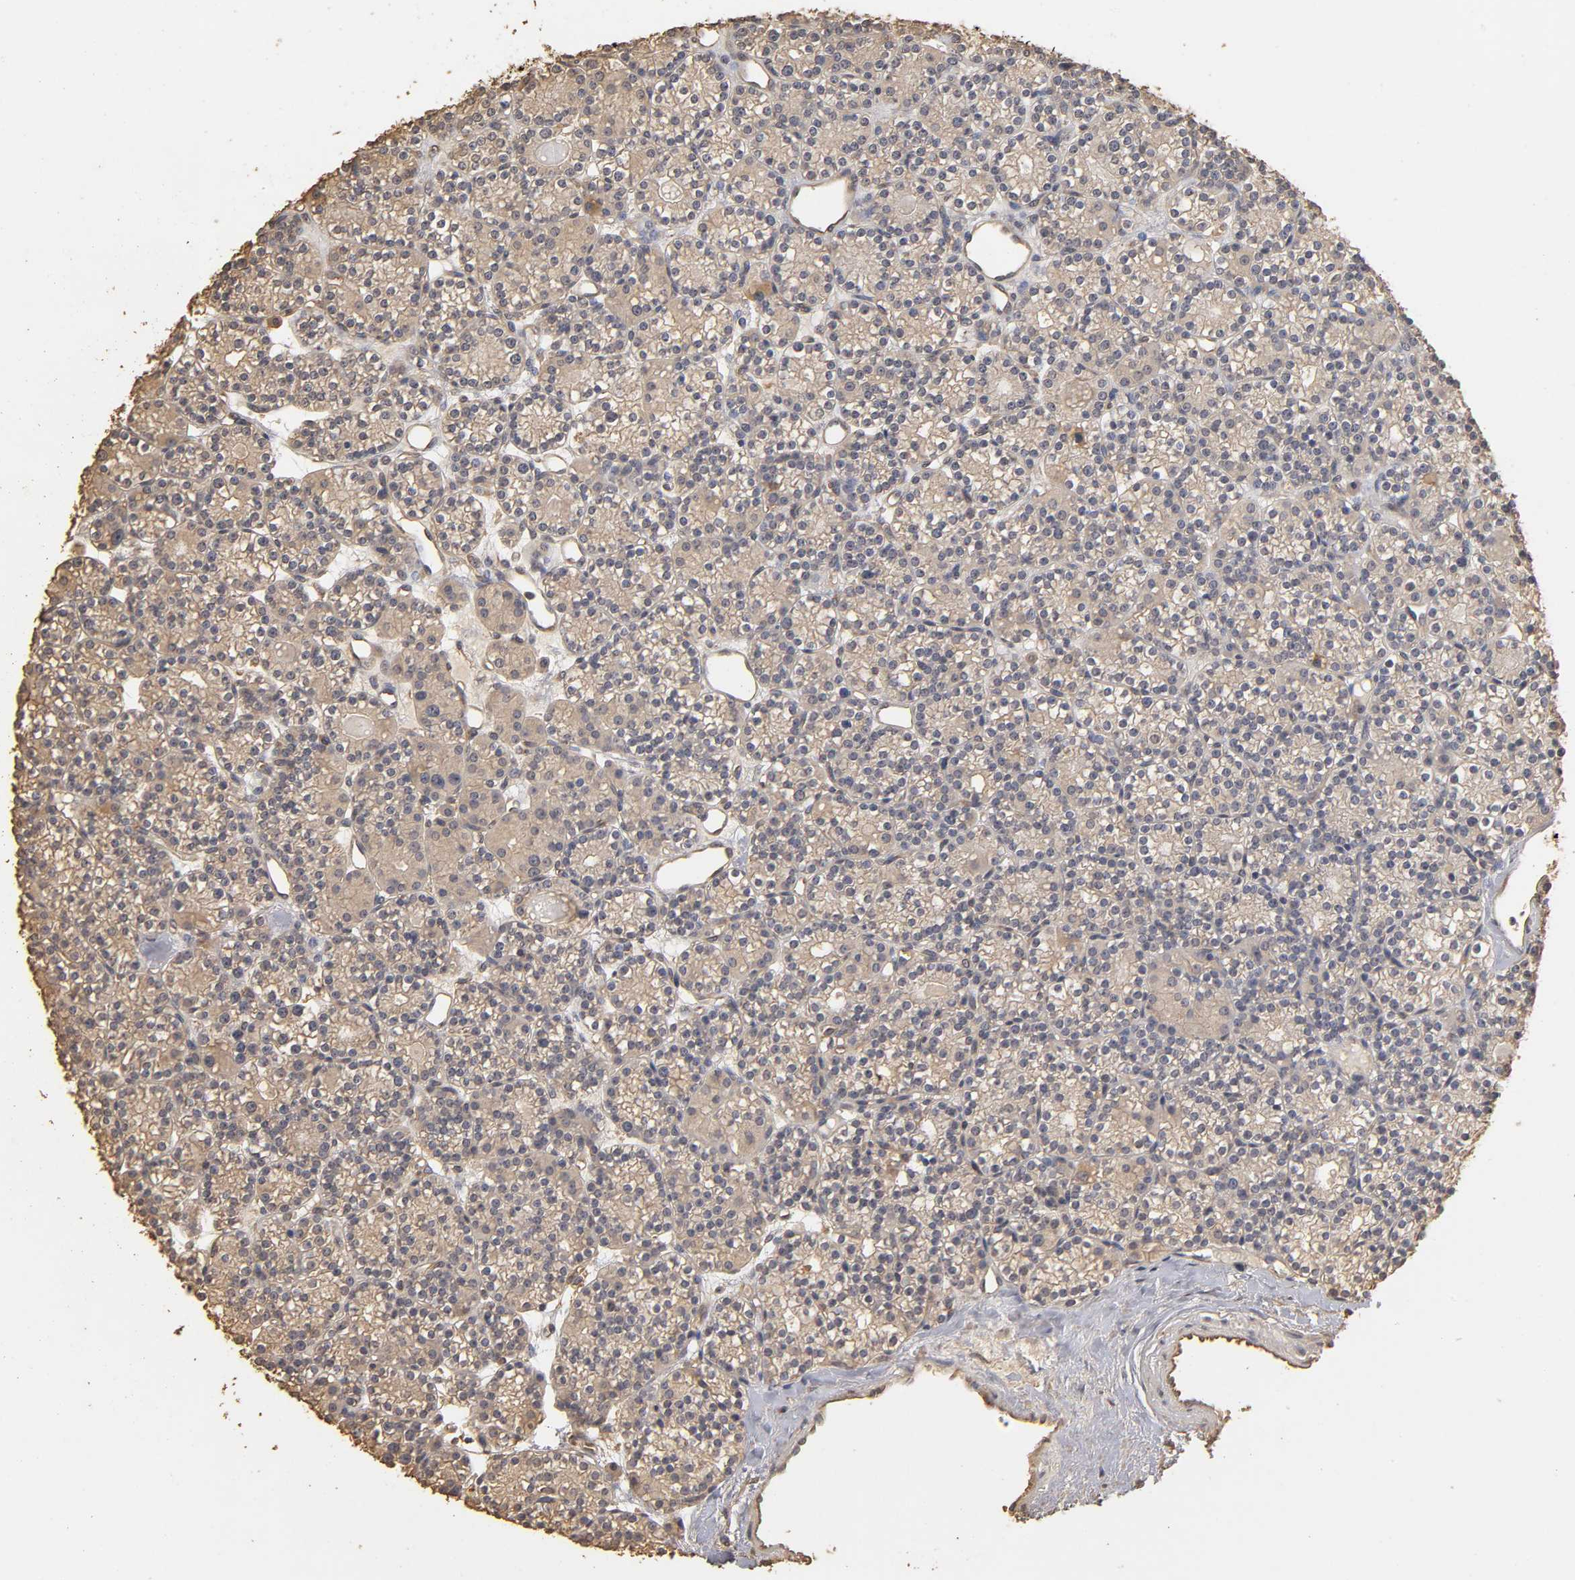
{"staining": {"intensity": "weak", "quantity": ">75%", "location": "cytoplasmic/membranous"}, "tissue": "parathyroid gland", "cell_type": "Glandular cells", "image_type": "normal", "snomed": [{"axis": "morphology", "description": "Normal tissue, NOS"}, {"axis": "topography", "description": "Parathyroid gland"}], "caption": "High-magnification brightfield microscopy of normal parathyroid gland stained with DAB (3,3'-diaminobenzidine) (brown) and counterstained with hematoxylin (blue). glandular cells exhibit weak cytoplasmic/membranous positivity is appreciated in about>75% of cells. (DAB (3,3'-diaminobenzidine) IHC, brown staining for protein, blue staining for nuclei).", "gene": "VSIG4", "patient": {"sex": "female", "age": 64}}